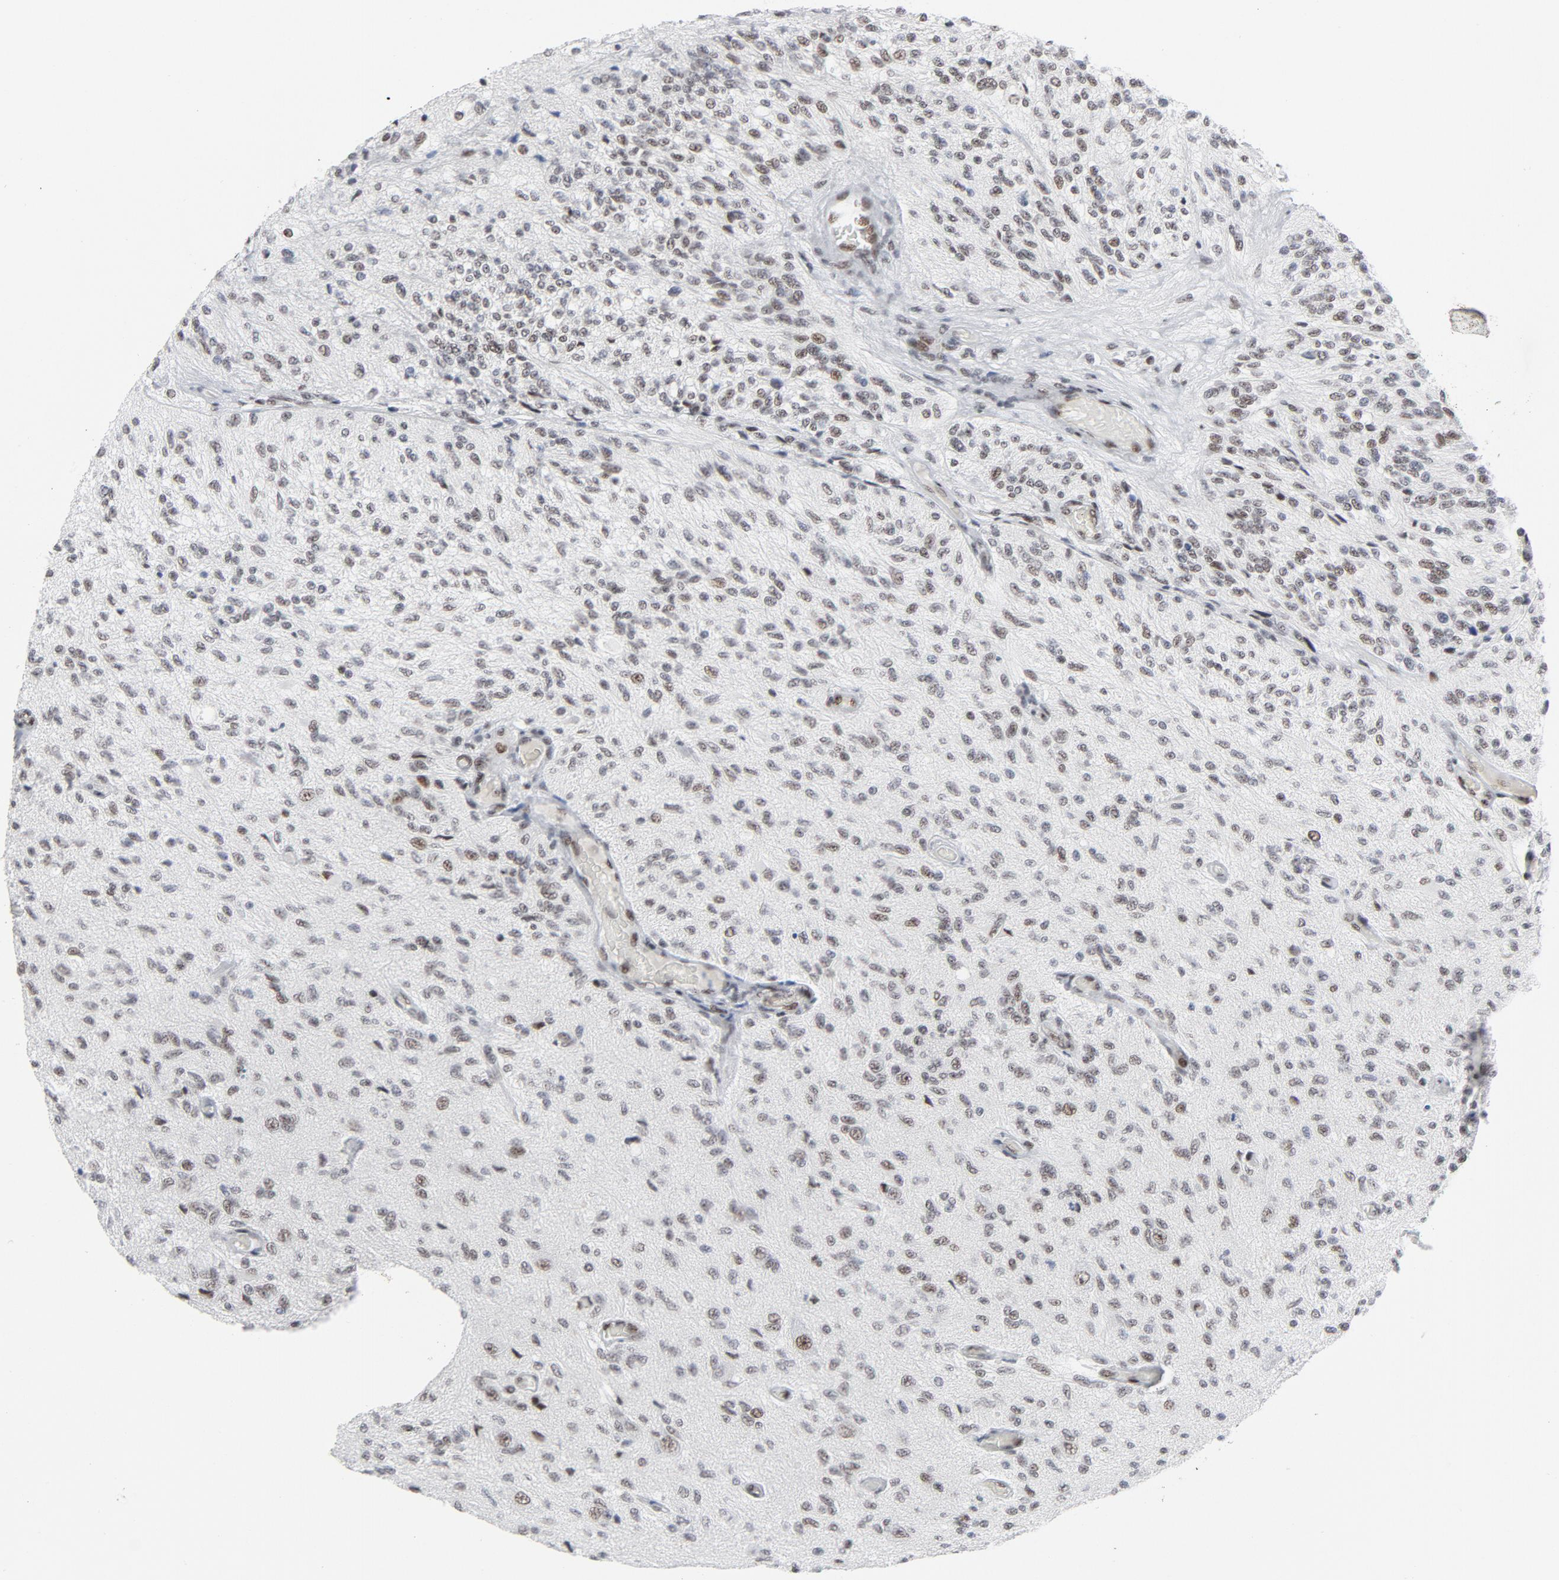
{"staining": {"intensity": "moderate", "quantity": "25%-75%", "location": "nuclear"}, "tissue": "glioma", "cell_type": "Tumor cells", "image_type": "cancer", "snomed": [{"axis": "morphology", "description": "Normal tissue, NOS"}, {"axis": "morphology", "description": "Glioma, malignant, High grade"}, {"axis": "topography", "description": "Cerebral cortex"}], "caption": "Protein staining exhibits moderate nuclear expression in approximately 25%-75% of tumor cells in malignant glioma (high-grade).", "gene": "HSF1", "patient": {"sex": "male", "age": 77}}